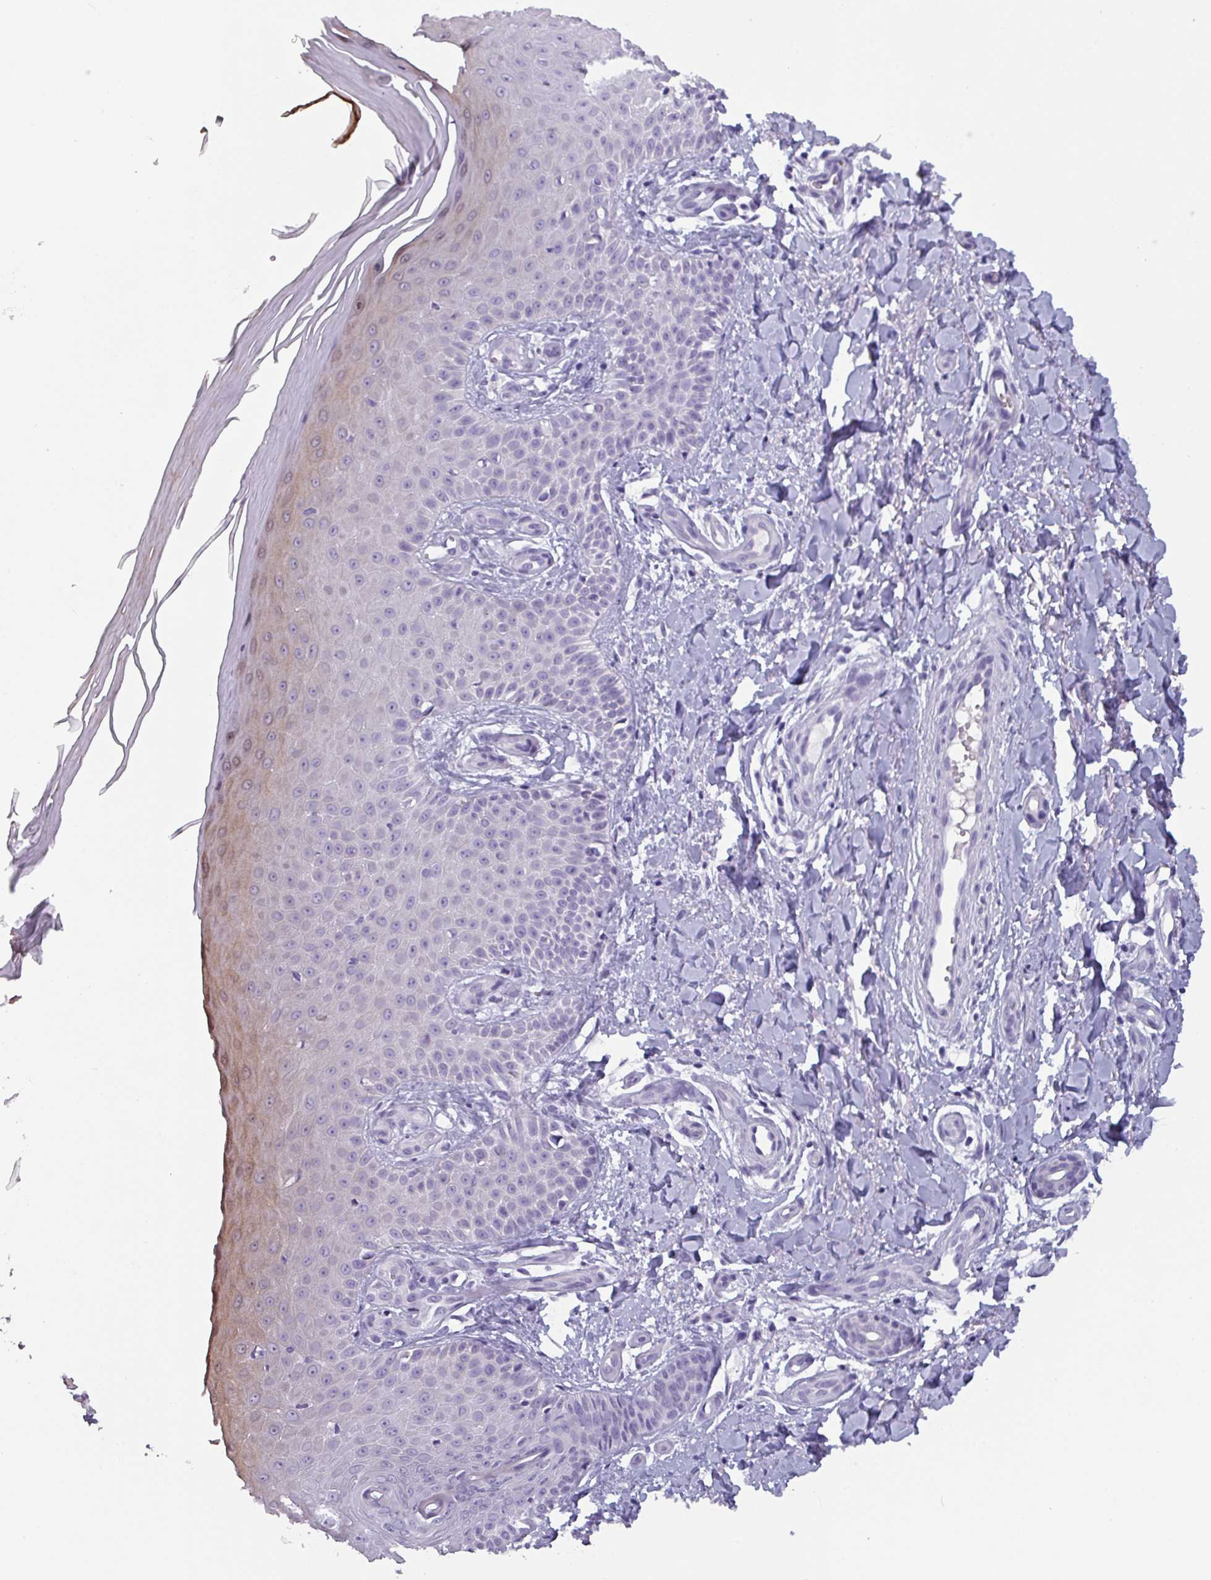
{"staining": {"intensity": "negative", "quantity": "none", "location": "none"}, "tissue": "skin", "cell_type": "Fibroblasts", "image_type": "normal", "snomed": [{"axis": "morphology", "description": "Normal tissue, NOS"}, {"axis": "topography", "description": "Skin"}], "caption": "Unremarkable skin was stained to show a protein in brown. There is no significant positivity in fibroblasts. Brightfield microscopy of immunohistochemistry (IHC) stained with DAB (3,3'-diaminobenzidine) (brown) and hematoxylin (blue), captured at high magnification.", "gene": "SLC26A9", "patient": {"sex": "male", "age": 81}}